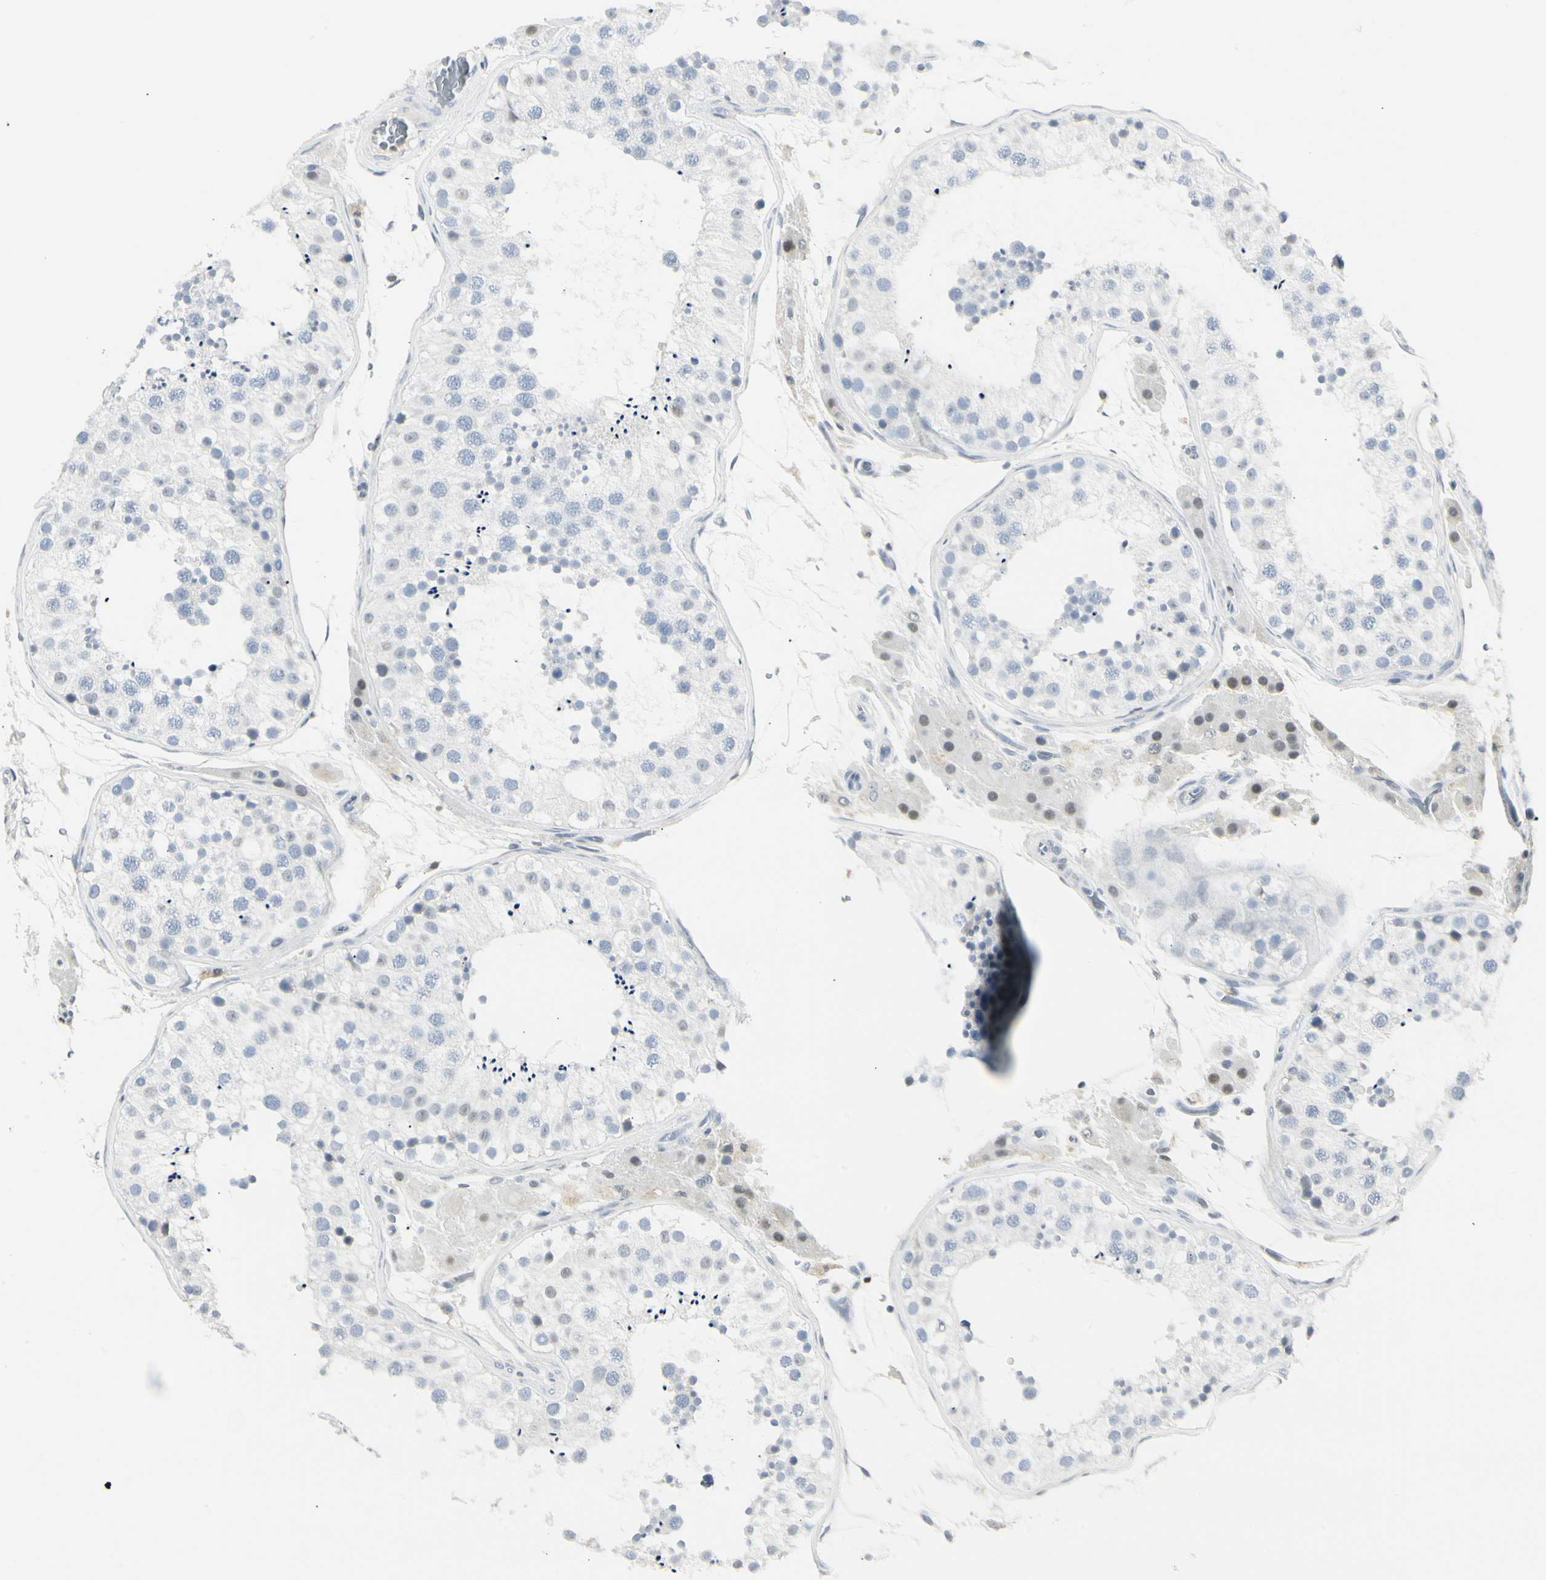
{"staining": {"intensity": "negative", "quantity": "none", "location": "none"}, "tissue": "testis", "cell_type": "Cells in seminiferous ducts", "image_type": "normal", "snomed": [{"axis": "morphology", "description": "Normal tissue, NOS"}, {"axis": "topography", "description": "Testis"}, {"axis": "topography", "description": "Epididymis"}], "caption": "IHC histopathology image of benign testis: human testis stained with DAB reveals no significant protein expression in cells in seminiferous ducts.", "gene": "ZBTB7B", "patient": {"sex": "male", "age": 26}}